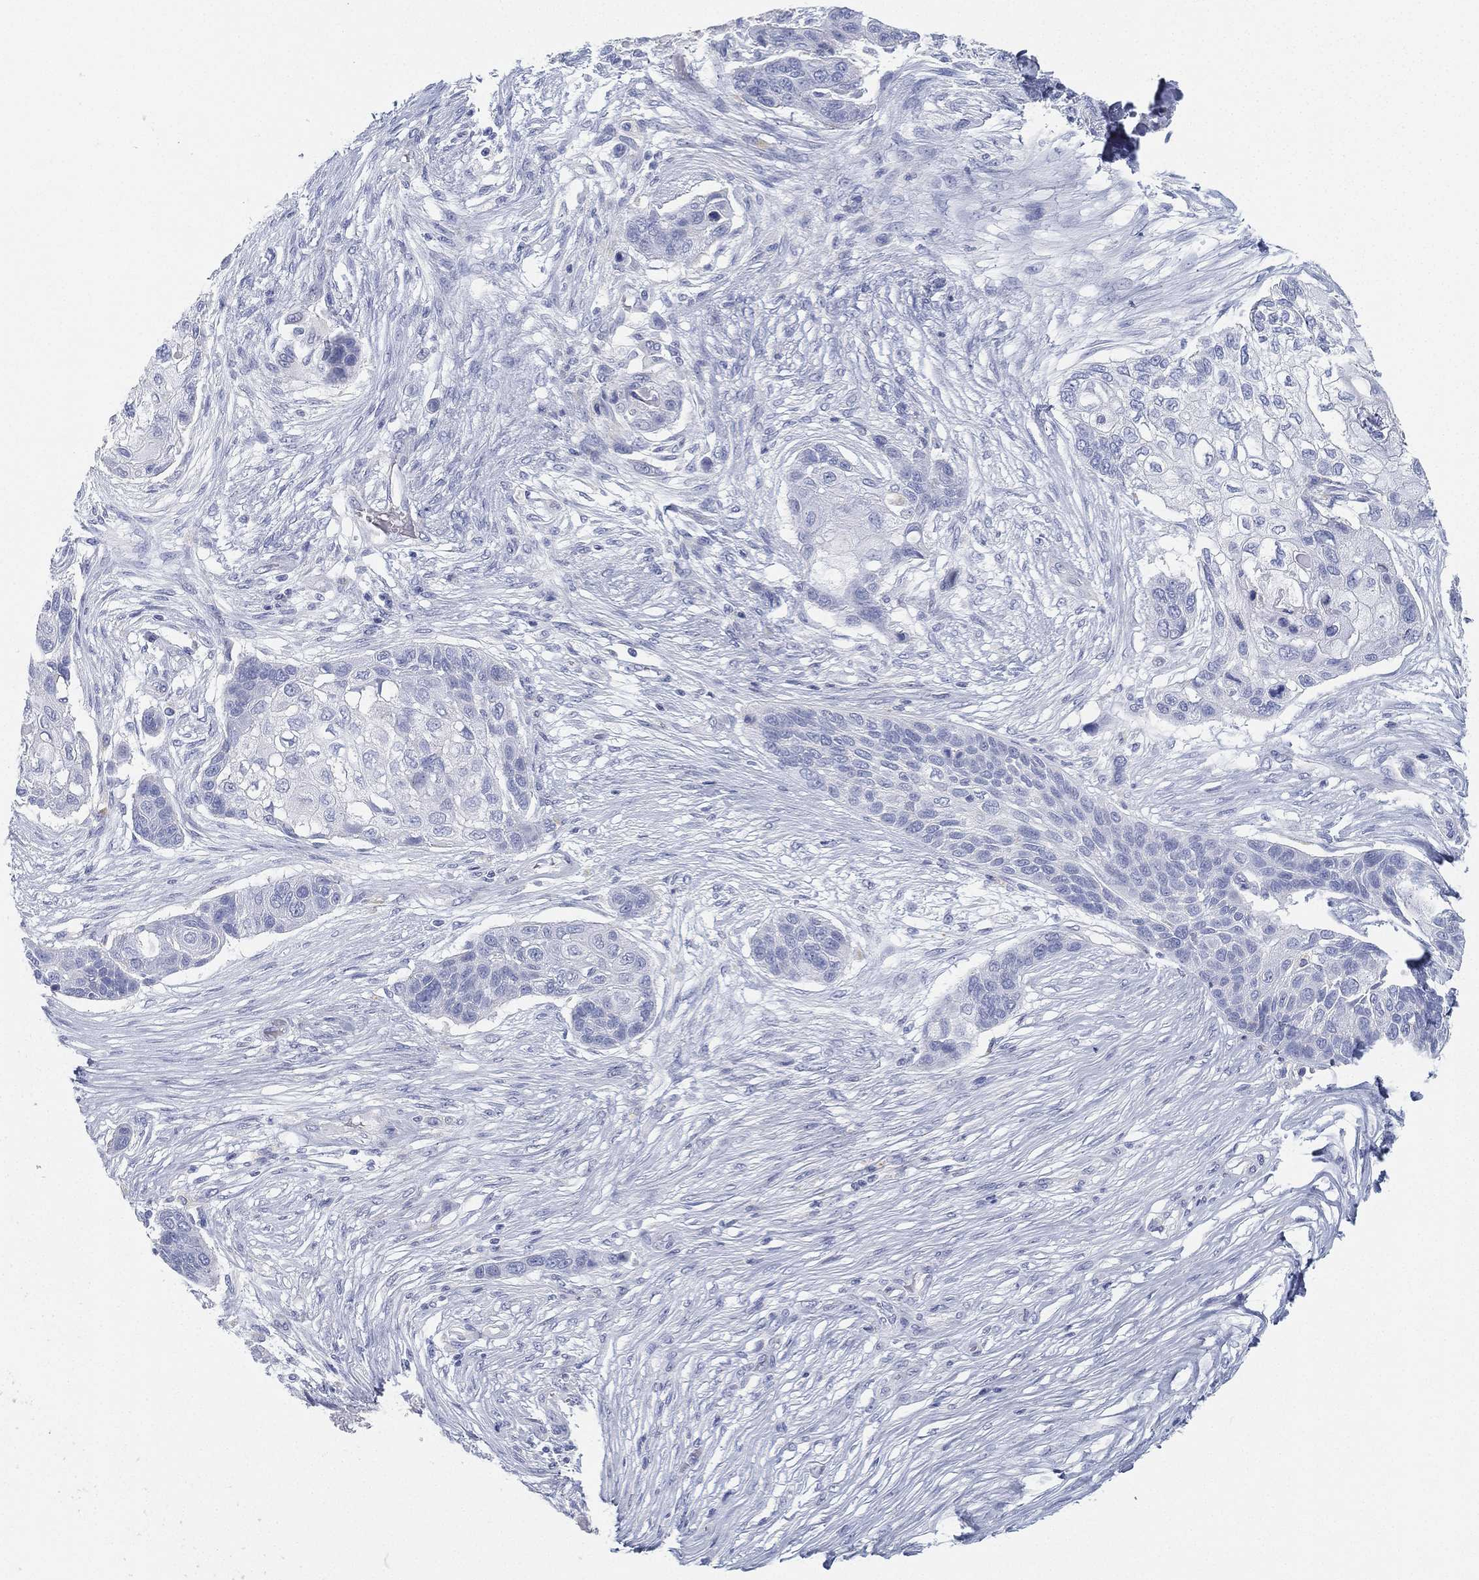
{"staining": {"intensity": "negative", "quantity": "none", "location": "none"}, "tissue": "lung cancer", "cell_type": "Tumor cells", "image_type": "cancer", "snomed": [{"axis": "morphology", "description": "Squamous cell carcinoma, NOS"}, {"axis": "topography", "description": "Lung"}], "caption": "Tumor cells show no significant protein positivity in lung cancer (squamous cell carcinoma).", "gene": "GPR61", "patient": {"sex": "male", "age": 69}}